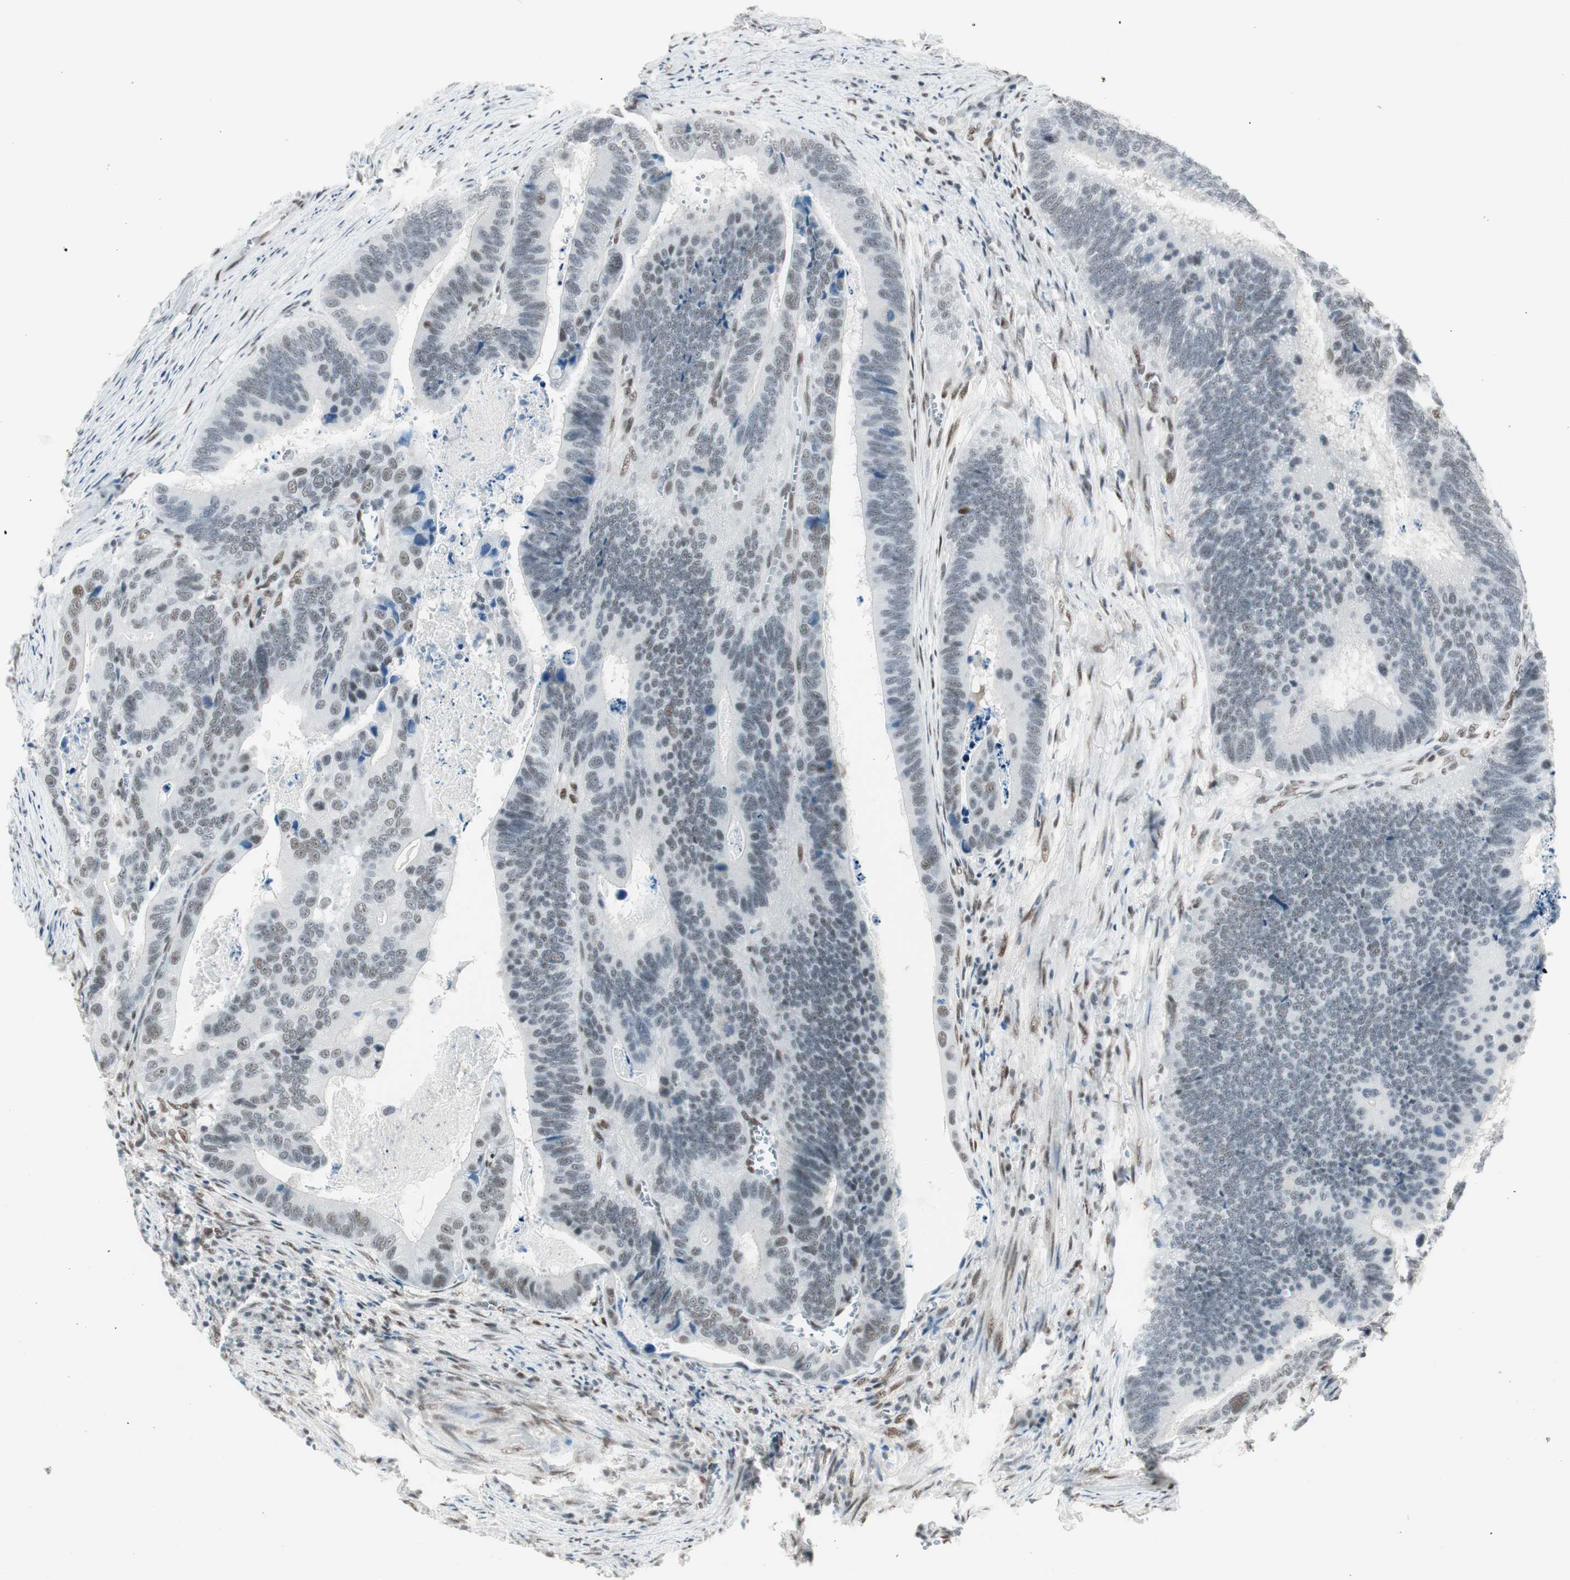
{"staining": {"intensity": "weak", "quantity": "<25%", "location": "nuclear"}, "tissue": "colorectal cancer", "cell_type": "Tumor cells", "image_type": "cancer", "snomed": [{"axis": "morphology", "description": "Adenocarcinoma, NOS"}, {"axis": "topography", "description": "Colon"}], "caption": "Immunohistochemistry (IHC) micrograph of human colorectal adenocarcinoma stained for a protein (brown), which demonstrates no expression in tumor cells. (DAB (3,3'-diaminobenzidine) immunohistochemistry with hematoxylin counter stain).", "gene": "HEXIM1", "patient": {"sex": "male", "age": 72}}